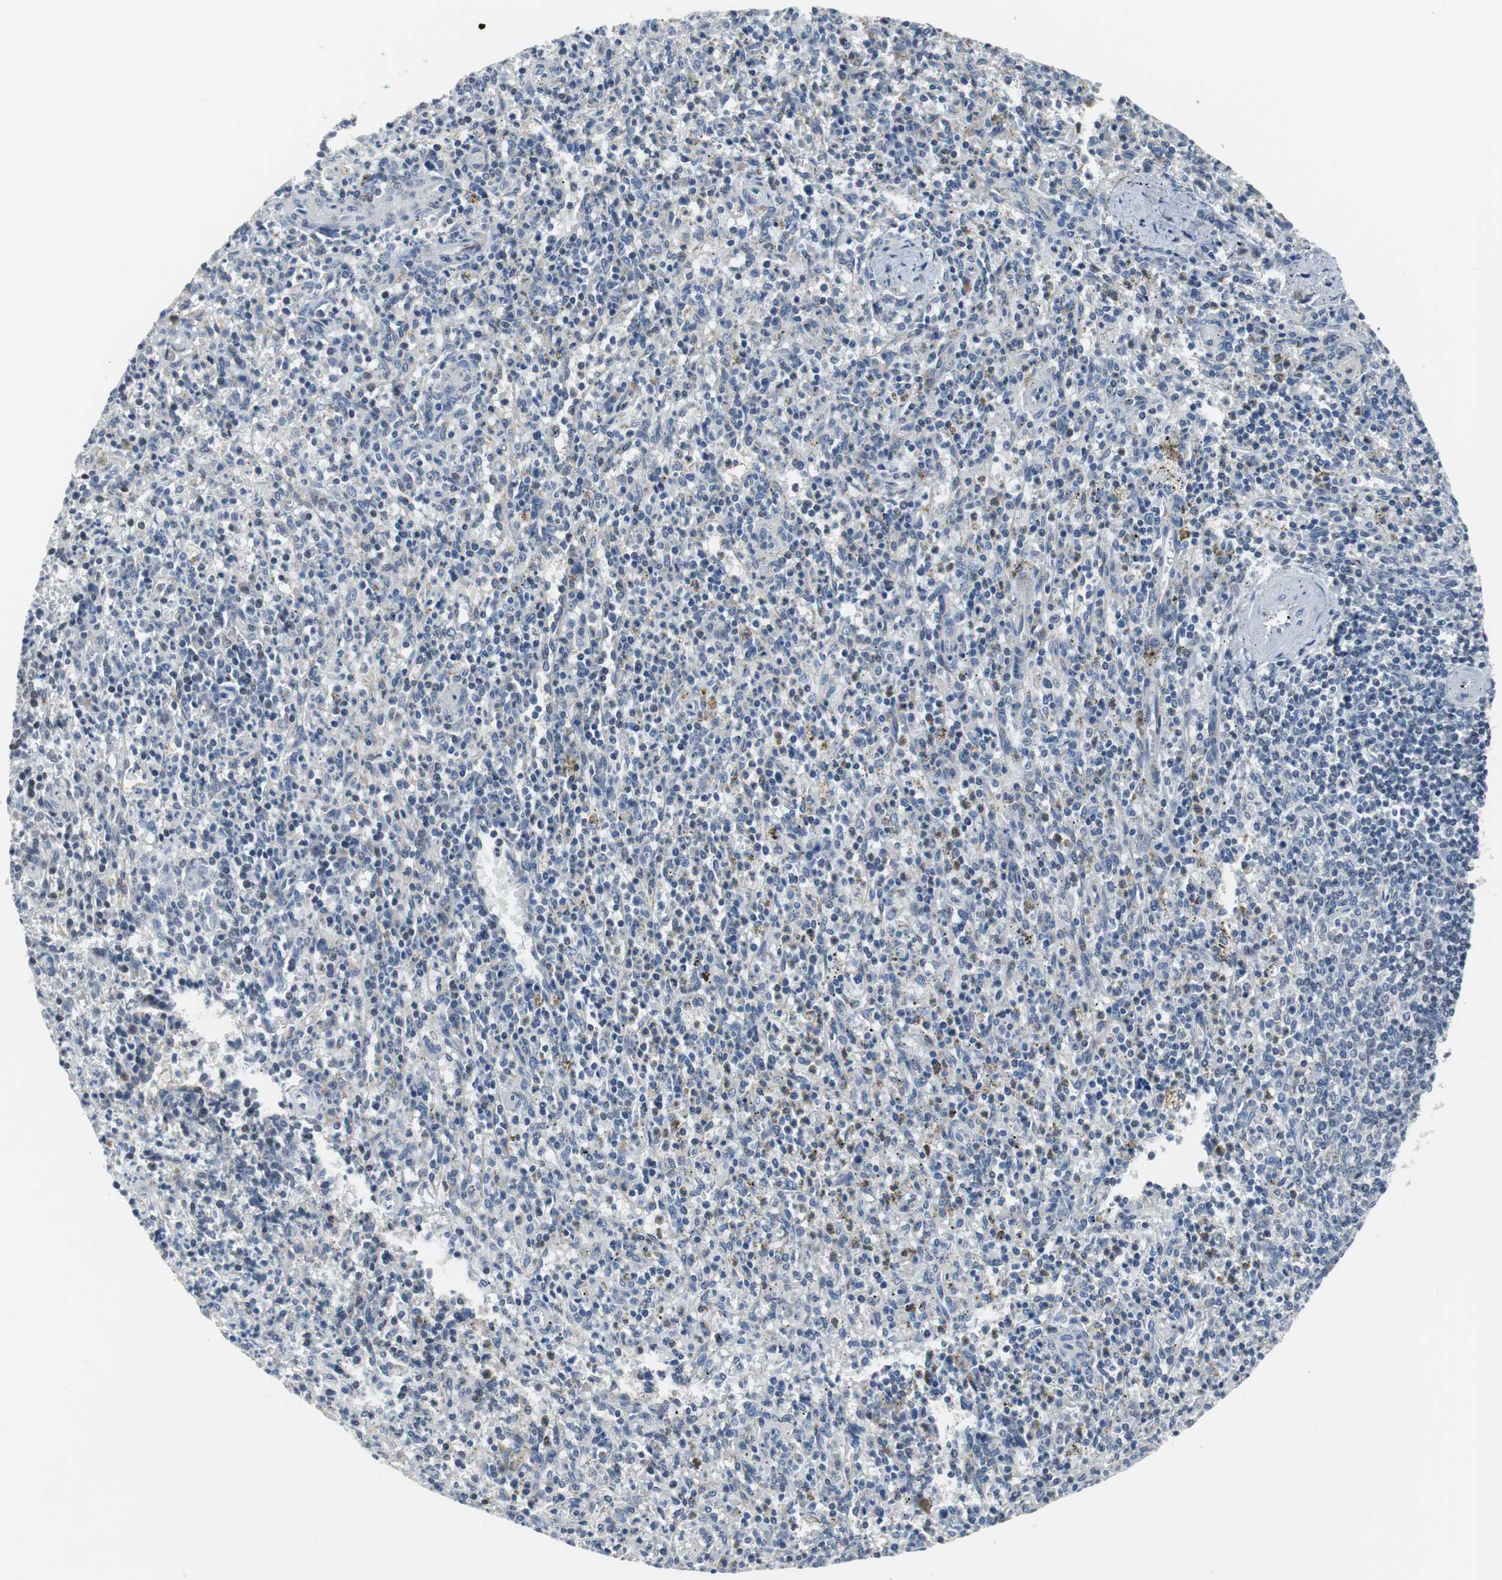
{"staining": {"intensity": "weak", "quantity": "<25%", "location": "nuclear"}, "tissue": "spleen", "cell_type": "Cells in red pulp", "image_type": "normal", "snomed": [{"axis": "morphology", "description": "Normal tissue, NOS"}, {"axis": "topography", "description": "Spleen"}], "caption": "IHC micrograph of normal spleen: spleen stained with DAB (3,3'-diaminobenzidine) exhibits no significant protein staining in cells in red pulp. (DAB (3,3'-diaminobenzidine) IHC visualized using brightfield microscopy, high magnification).", "gene": "TP63", "patient": {"sex": "male", "age": 72}}